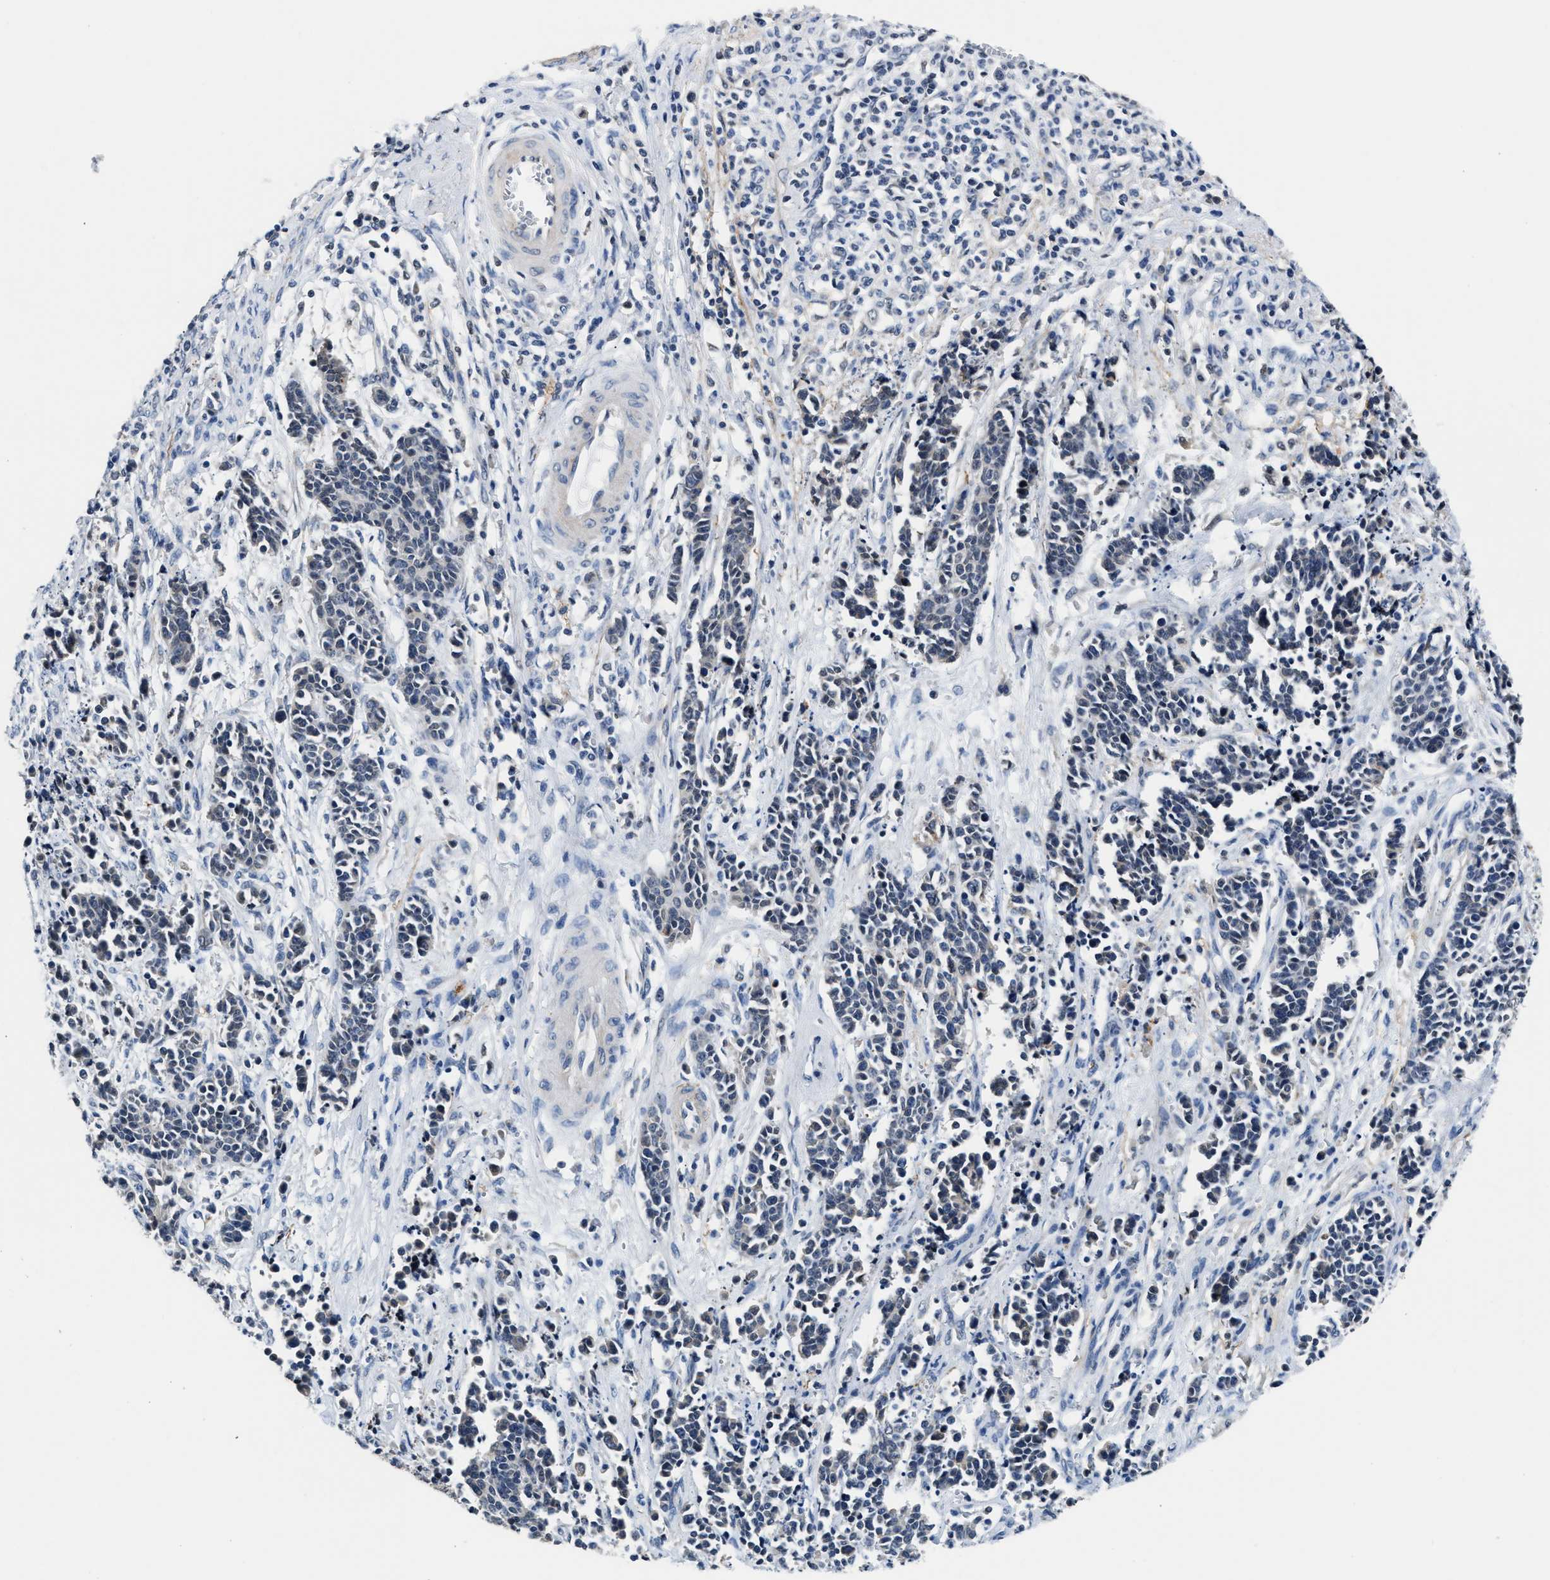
{"staining": {"intensity": "negative", "quantity": "none", "location": "none"}, "tissue": "cervical cancer", "cell_type": "Tumor cells", "image_type": "cancer", "snomed": [{"axis": "morphology", "description": "Squamous cell carcinoma, NOS"}, {"axis": "topography", "description": "Cervix"}], "caption": "IHC micrograph of neoplastic tissue: human cervical cancer stained with DAB (3,3'-diaminobenzidine) exhibits no significant protein positivity in tumor cells. (DAB (3,3'-diaminobenzidine) immunohistochemistry with hematoxylin counter stain).", "gene": "MYH3", "patient": {"sex": "female", "age": 35}}